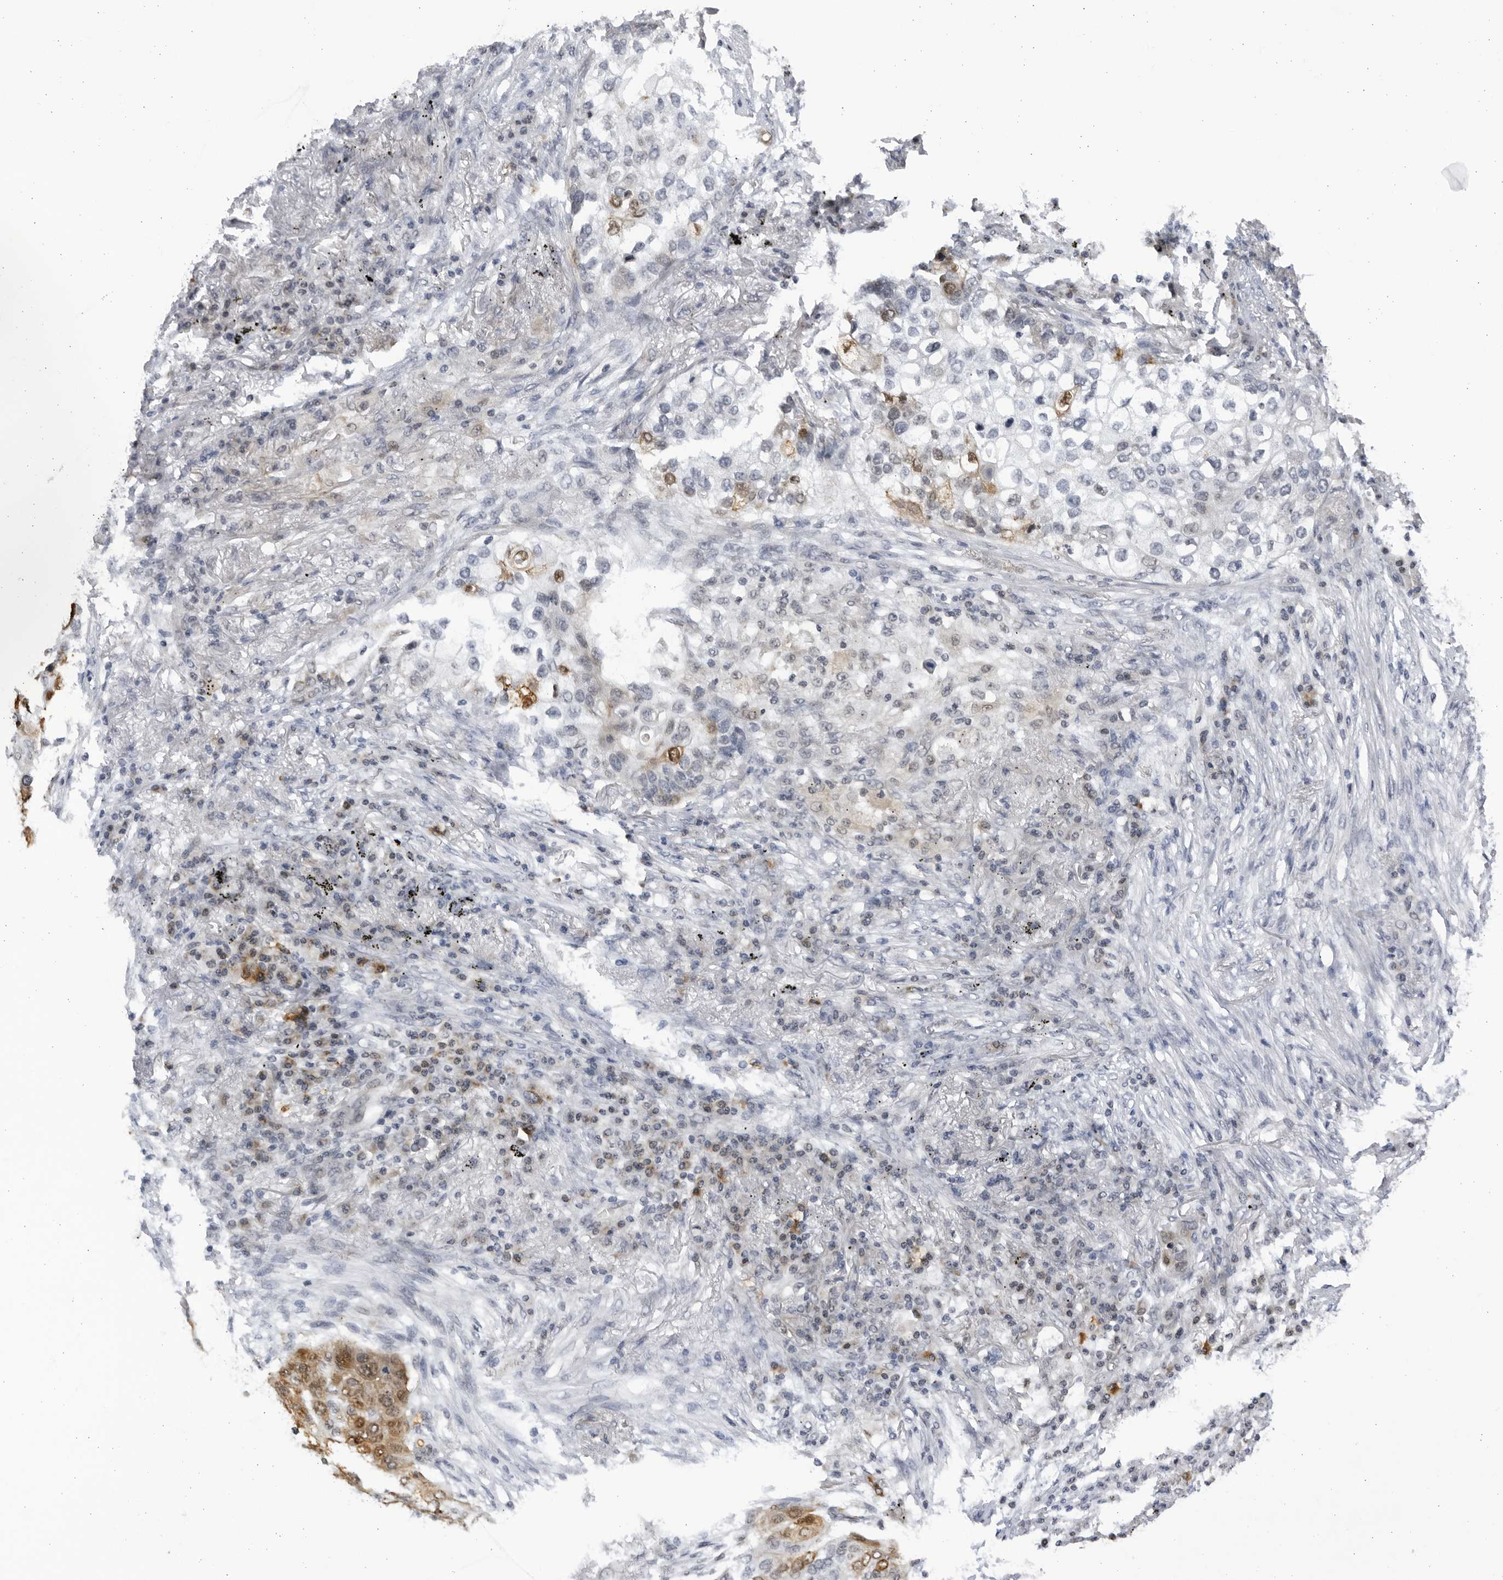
{"staining": {"intensity": "moderate", "quantity": "25%-75%", "location": "cytoplasmic/membranous,nuclear"}, "tissue": "lung cancer", "cell_type": "Tumor cells", "image_type": "cancer", "snomed": [{"axis": "morphology", "description": "Squamous cell carcinoma, NOS"}, {"axis": "topography", "description": "Lung"}], "caption": "A high-resolution histopathology image shows IHC staining of squamous cell carcinoma (lung), which demonstrates moderate cytoplasmic/membranous and nuclear staining in approximately 25%-75% of tumor cells.", "gene": "SLC25A22", "patient": {"sex": "female", "age": 63}}